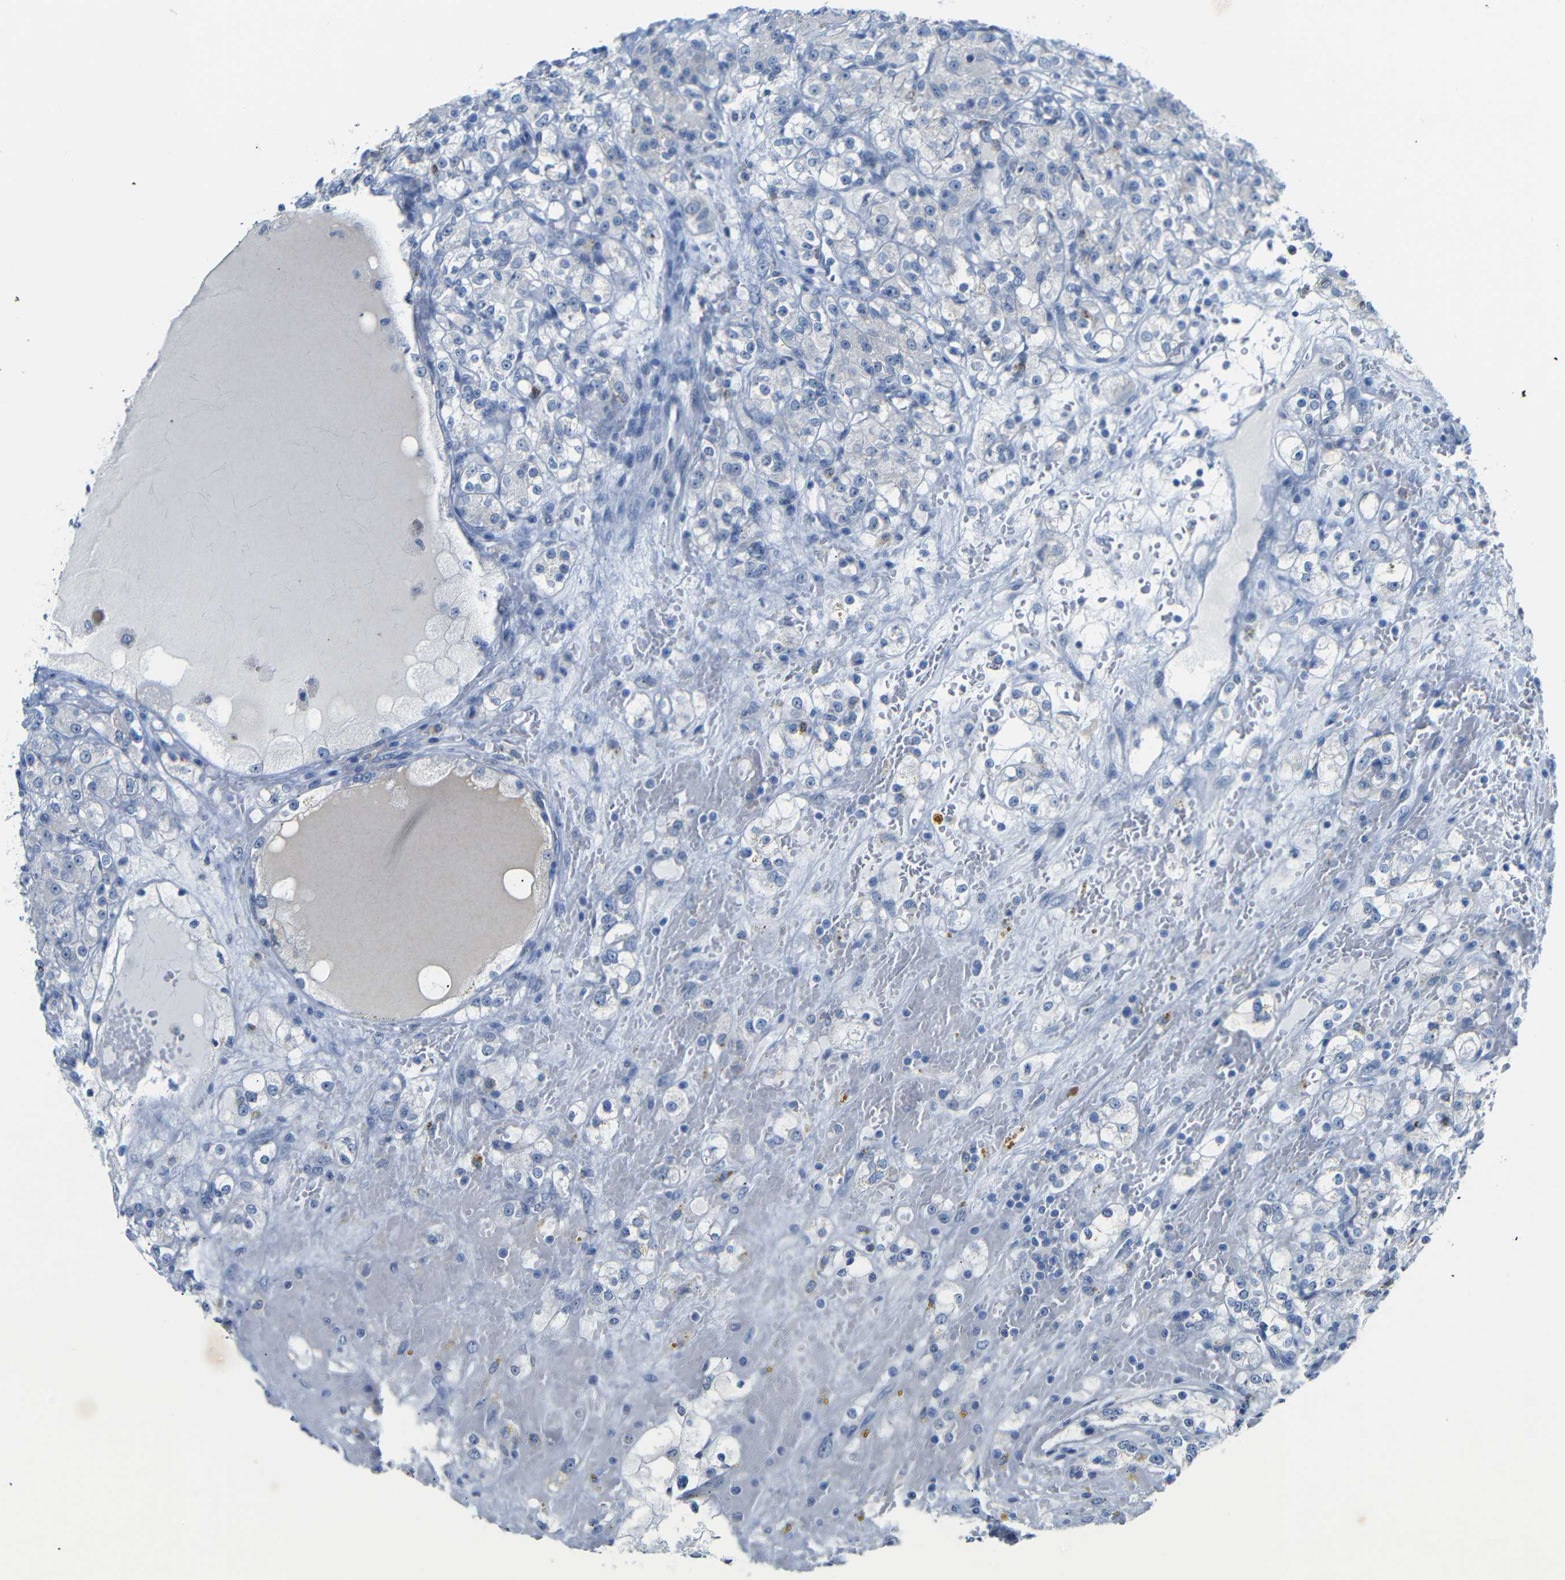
{"staining": {"intensity": "negative", "quantity": "none", "location": "none"}, "tissue": "renal cancer", "cell_type": "Tumor cells", "image_type": "cancer", "snomed": [{"axis": "morphology", "description": "Normal tissue, NOS"}, {"axis": "morphology", "description": "Adenocarcinoma, NOS"}, {"axis": "topography", "description": "Kidney"}], "caption": "Immunohistochemical staining of human renal cancer (adenocarcinoma) displays no significant staining in tumor cells.", "gene": "C15orf48", "patient": {"sex": "male", "age": 61}}